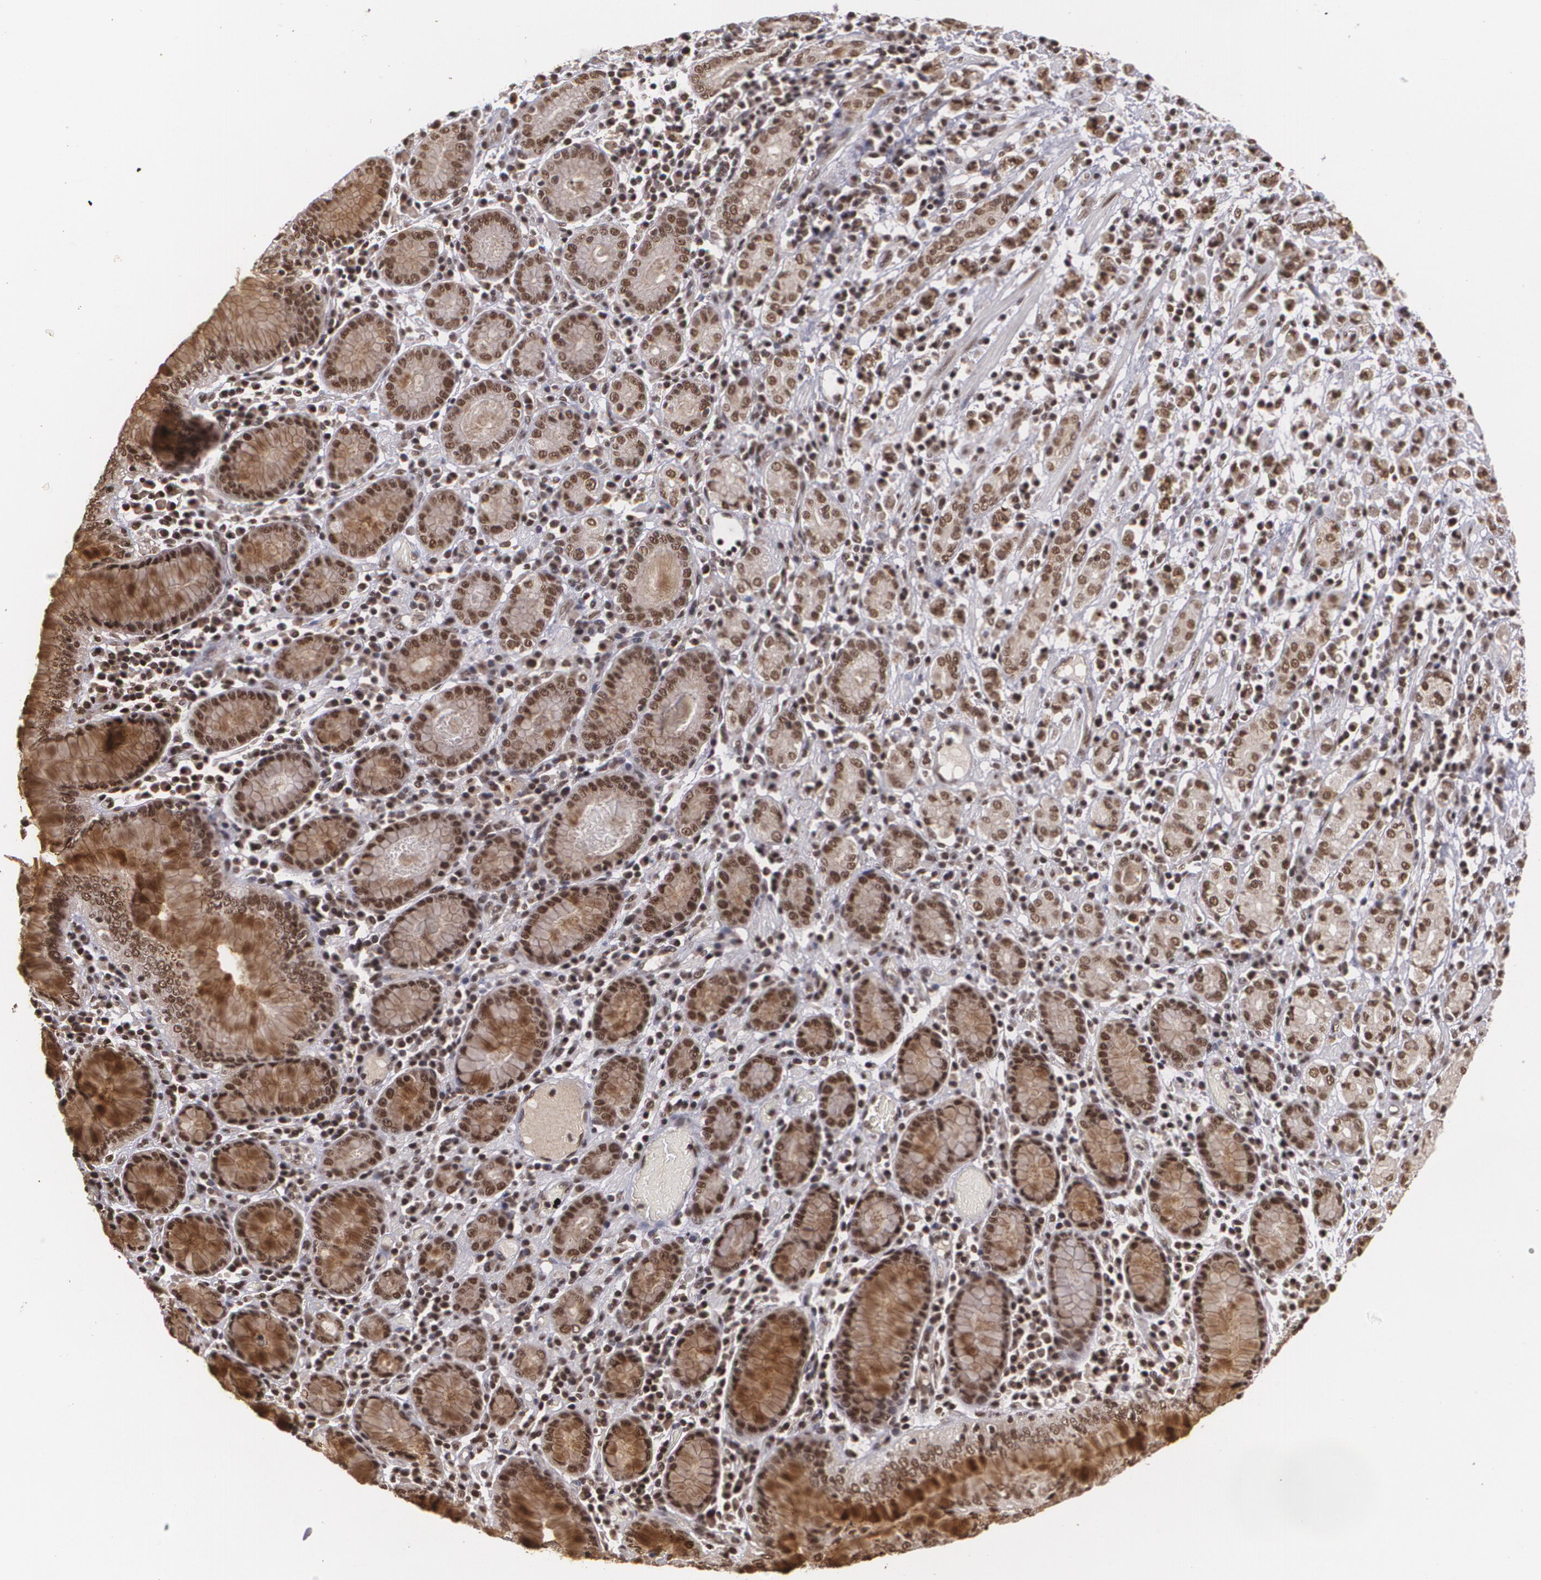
{"staining": {"intensity": "moderate", "quantity": ">75%", "location": "nuclear"}, "tissue": "stomach cancer", "cell_type": "Tumor cells", "image_type": "cancer", "snomed": [{"axis": "morphology", "description": "Adenocarcinoma, NOS"}, {"axis": "topography", "description": "Stomach, lower"}], "caption": "A histopathology image showing moderate nuclear staining in about >75% of tumor cells in stomach cancer (adenocarcinoma), as visualized by brown immunohistochemical staining.", "gene": "RXRB", "patient": {"sex": "male", "age": 88}}